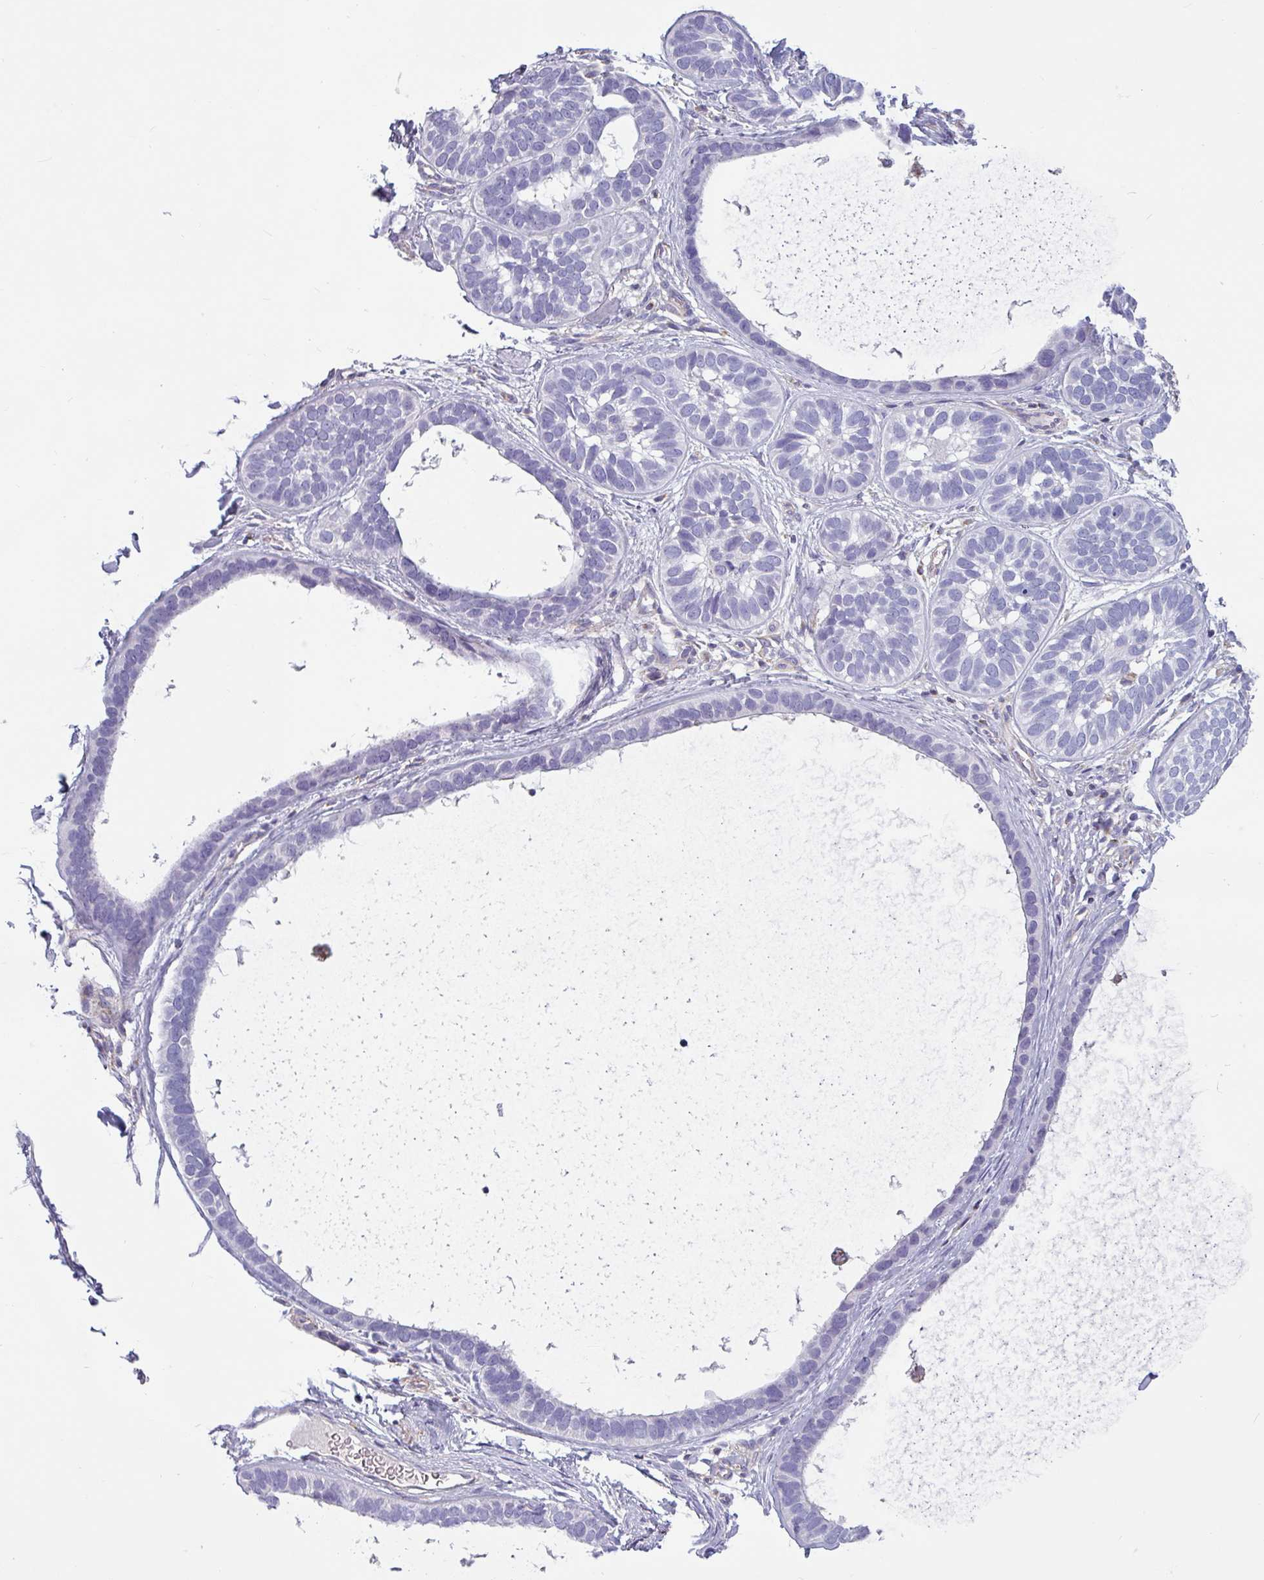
{"staining": {"intensity": "negative", "quantity": "none", "location": "none"}, "tissue": "skin cancer", "cell_type": "Tumor cells", "image_type": "cancer", "snomed": [{"axis": "morphology", "description": "Basal cell carcinoma"}, {"axis": "topography", "description": "Skin"}], "caption": "Photomicrograph shows no significant protein positivity in tumor cells of skin cancer (basal cell carcinoma).", "gene": "CAMK1", "patient": {"sex": "male", "age": 62}}